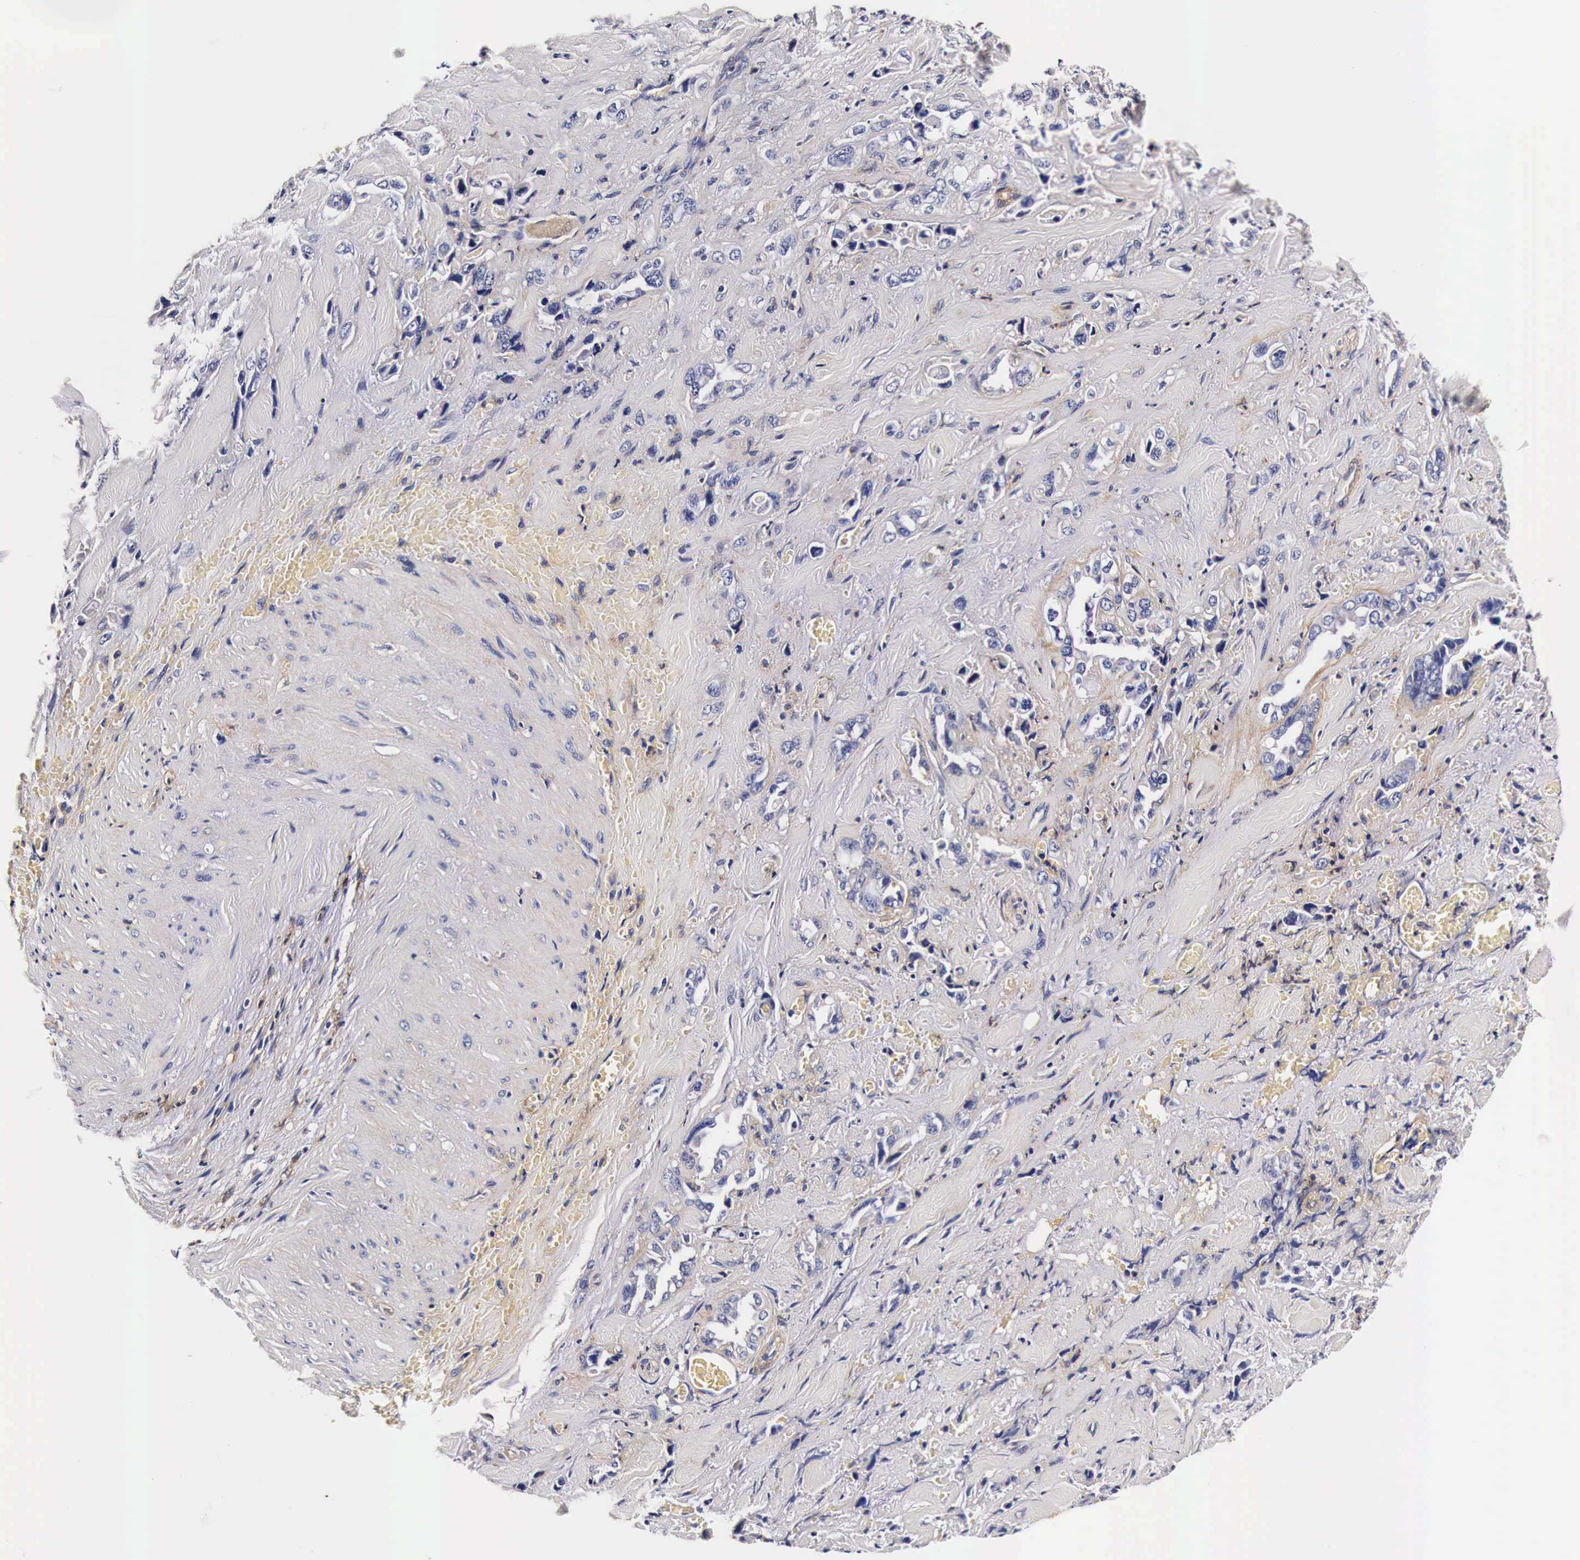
{"staining": {"intensity": "weak", "quantity": "25%-75%", "location": "cytoplasmic/membranous"}, "tissue": "pancreatic cancer", "cell_type": "Tumor cells", "image_type": "cancer", "snomed": [{"axis": "morphology", "description": "Adenocarcinoma, NOS"}, {"axis": "topography", "description": "Pancreas"}], "caption": "A photomicrograph of pancreatic cancer stained for a protein demonstrates weak cytoplasmic/membranous brown staining in tumor cells. The staining was performed using DAB, with brown indicating positive protein expression. Nuclei are stained blue with hematoxylin.", "gene": "RP2", "patient": {"sex": "male", "age": 69}}